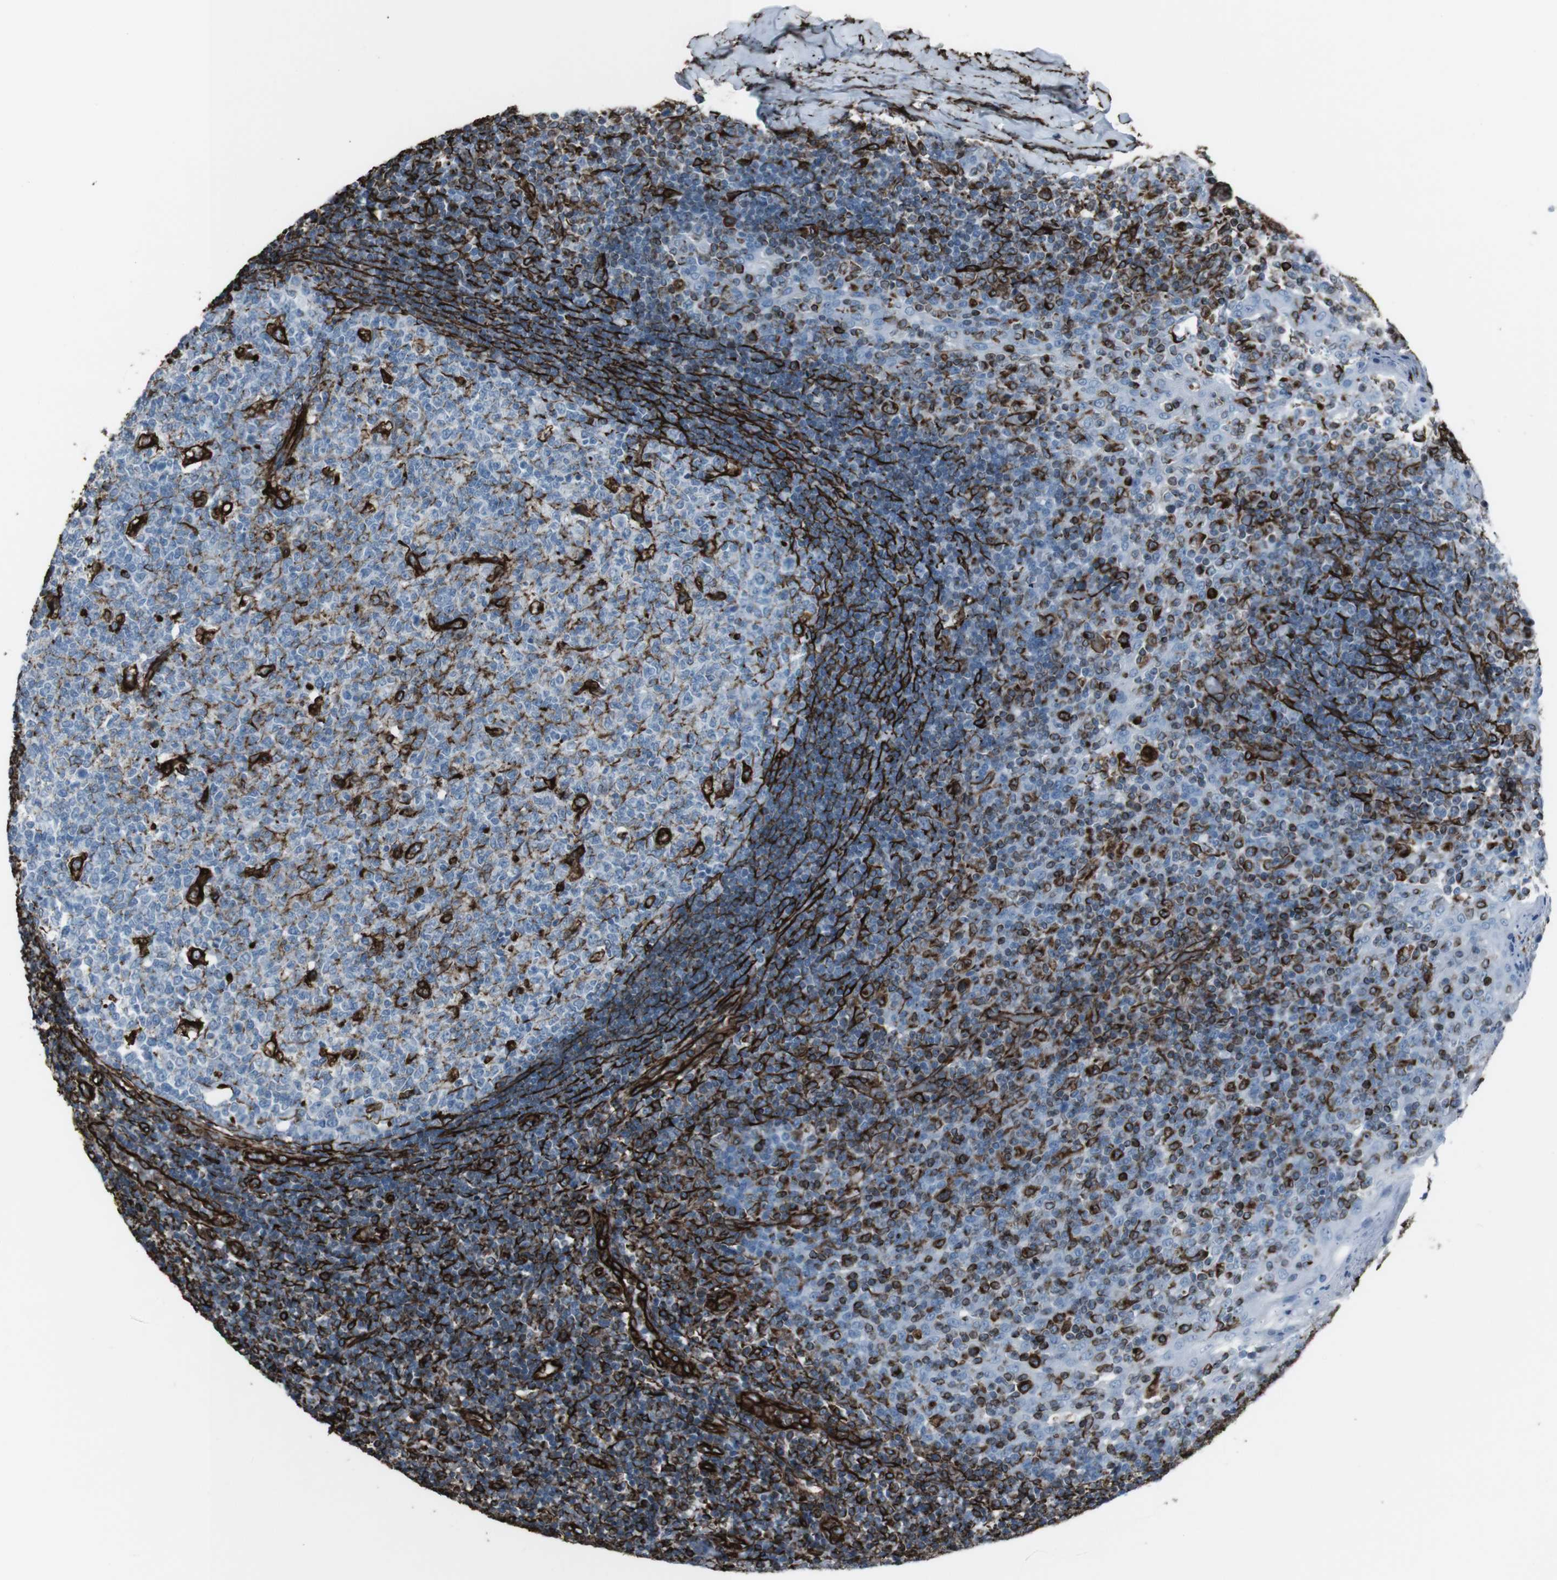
{"staining": {"intensity": "strong", "quantity": "<25%", "location": "cytoplasmic/membranous"}, "tissue": "tonsil", "cell_type": "Germinal center cells", "image_type": "normal", "snomed": [{"axis": "morphology", "description": "Normal tissue, NOS"}, {"axis": "topography", "description": "Tonsil"}], "caption": "Immunohistochemistry (DAB) staining of normal tonsil reveals strong cytoplasmic/membranous protein staining in about <25% of germinal center cells.", "gene": "ZDHHC6", "patient": {"sex": "female", "age": 19}}